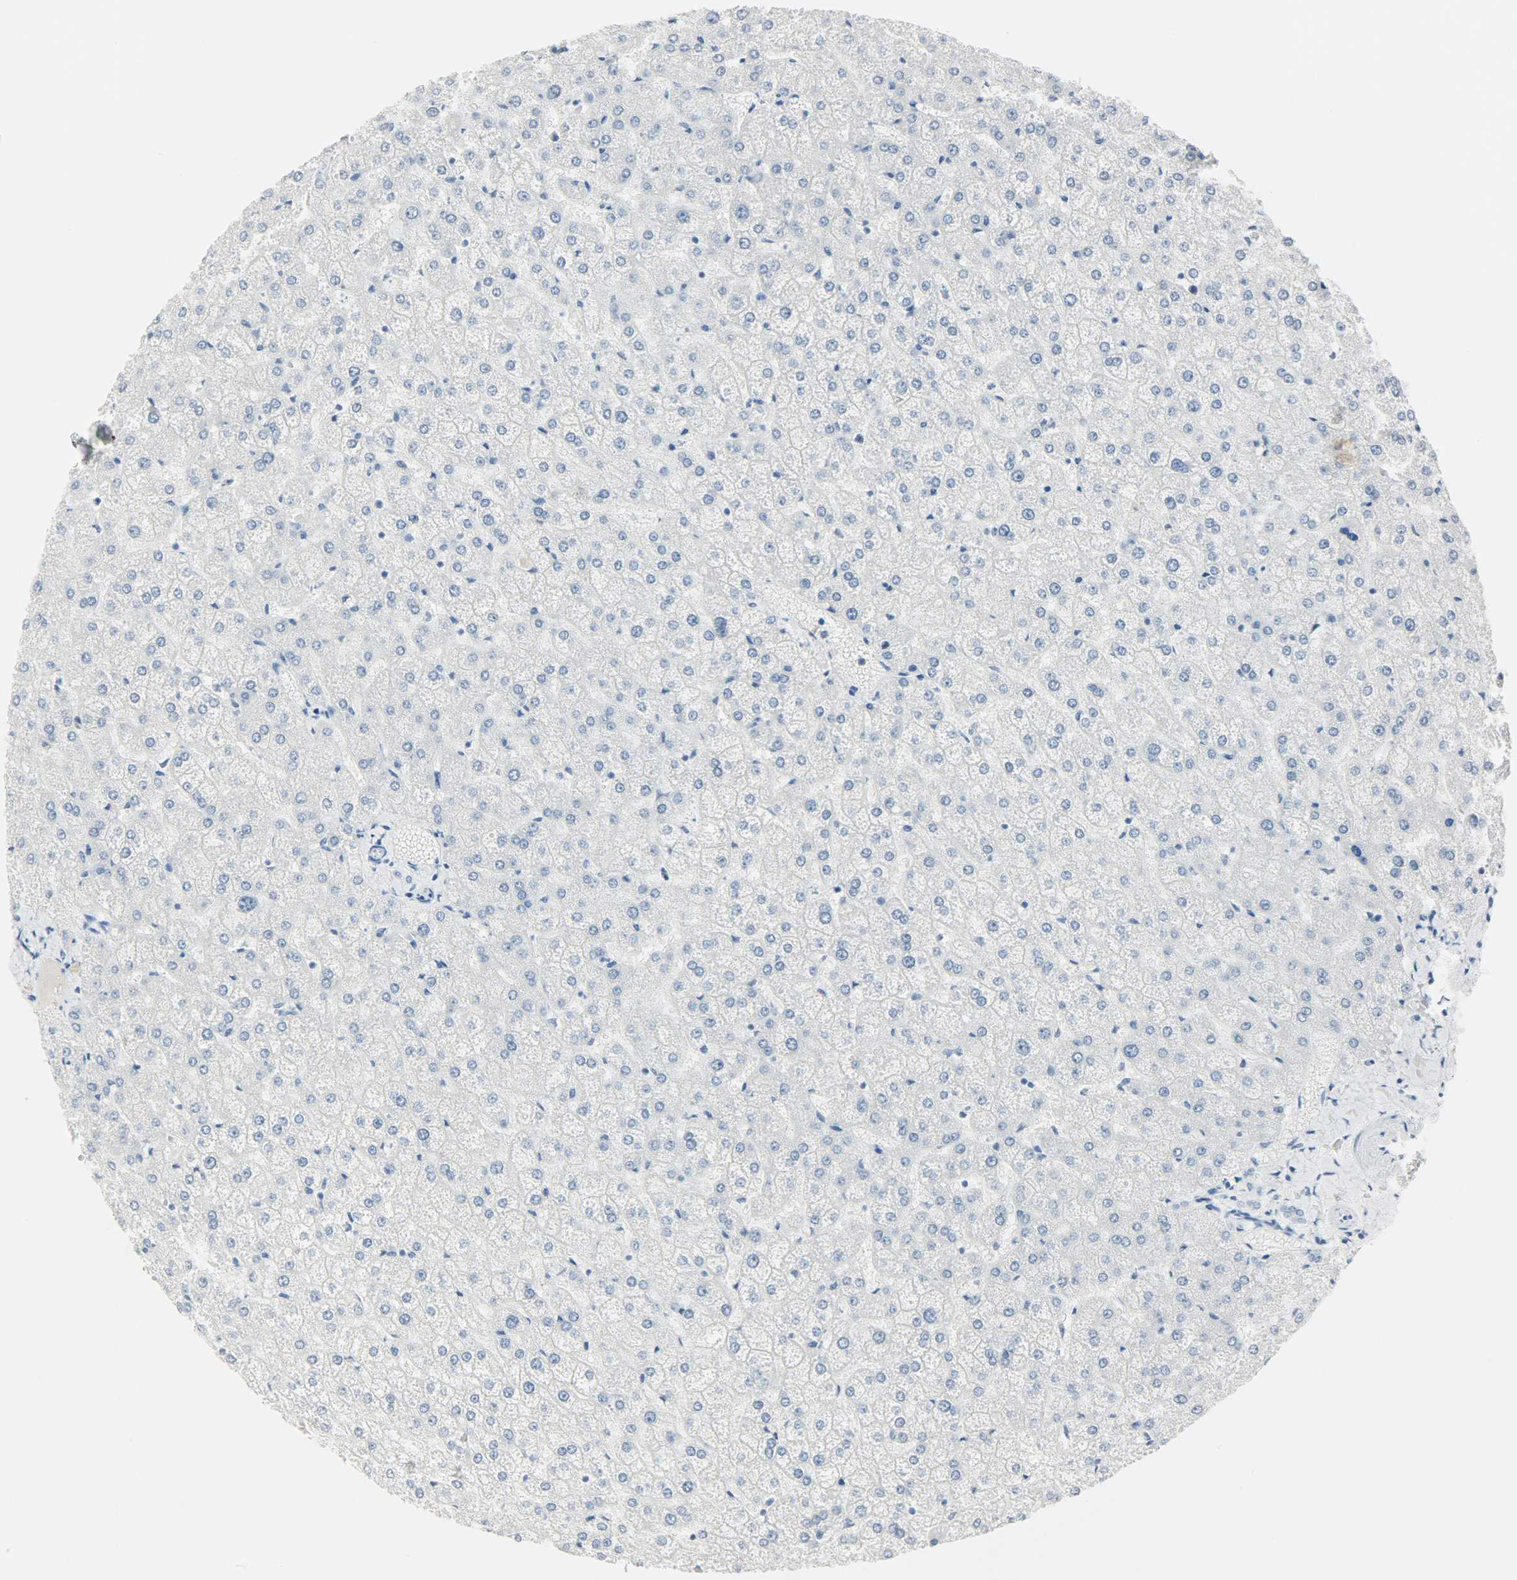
{"staining": {"intensity": "negative", "quantity": "none", "location": "none"}, "tissue": "liver", "cell_type": "Cholangiocytes", "image_type": "normal", "snomed": [{"axis": "morphology", "description": "Normal tissue, NOS"}, {"axis": "topography", "description": "Liver"}], "caption": "Cholangiocytes are negative for brown protein staining in unremarkable liver. (DAB (3,3'-diaminobenzidine) immunohistochemistry with hematoxylin counter stain).", "gene": "HELLS", "patient": {"sex": "female", "age": 32}}